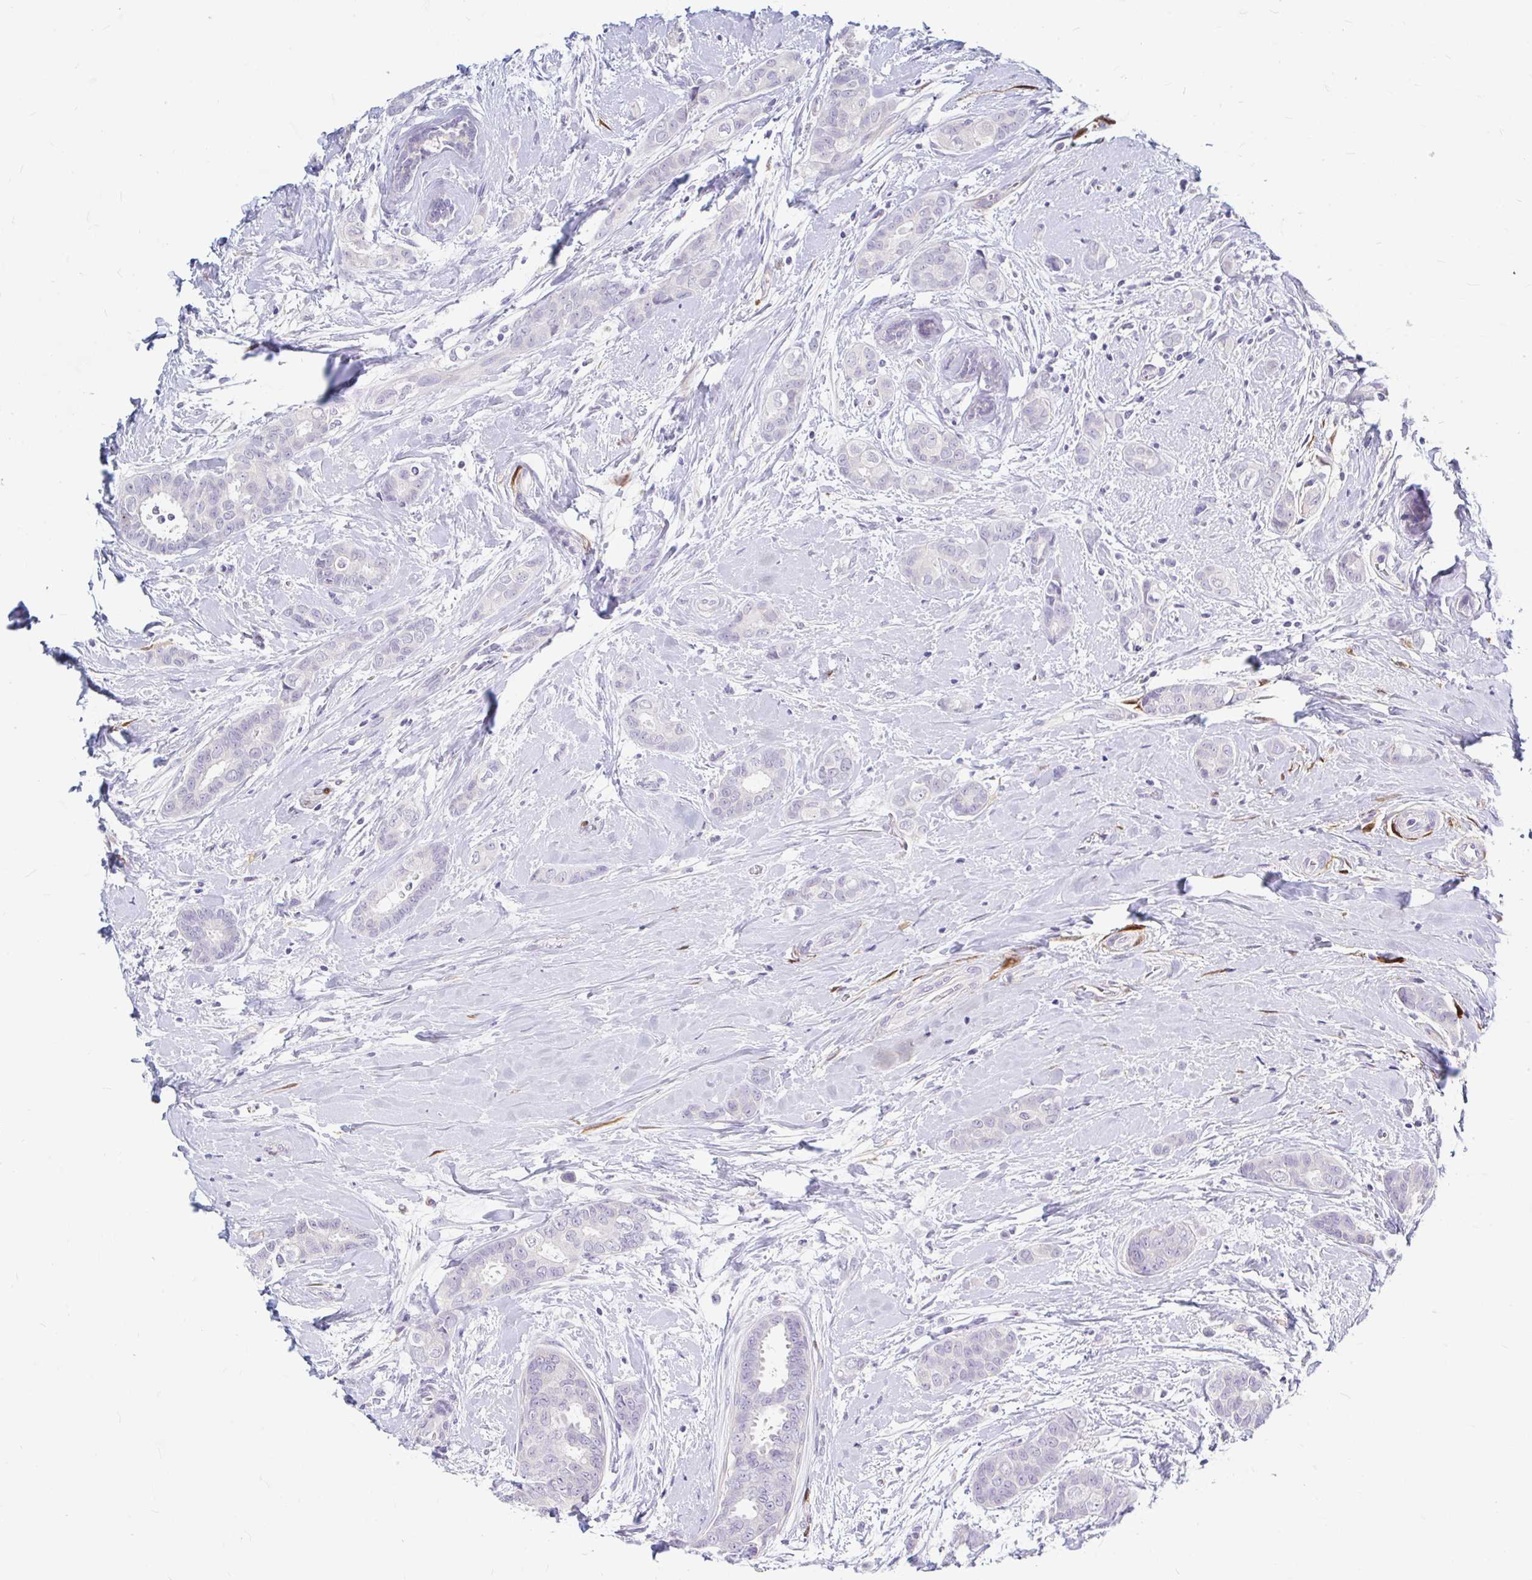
{"staining": {"intensity": "negative", "quantity": "none", "location": "none"}, "tissue": "breast cancer", "cell_type": "Tumor cells", "image_type": "cancer", "snomed": [{"axis": "morphology", "description": "Duct carcinoma"}, {"axis": "topography", "description": "Breast"}], "caption": "This is an immunohistochemistry (IHC) photomicrograph of breast infiltrating ductal carcinoma. There is no expression in tumor cells.", "gene": "ADH1A", "patient": {"sex": "female", "age": 45}}